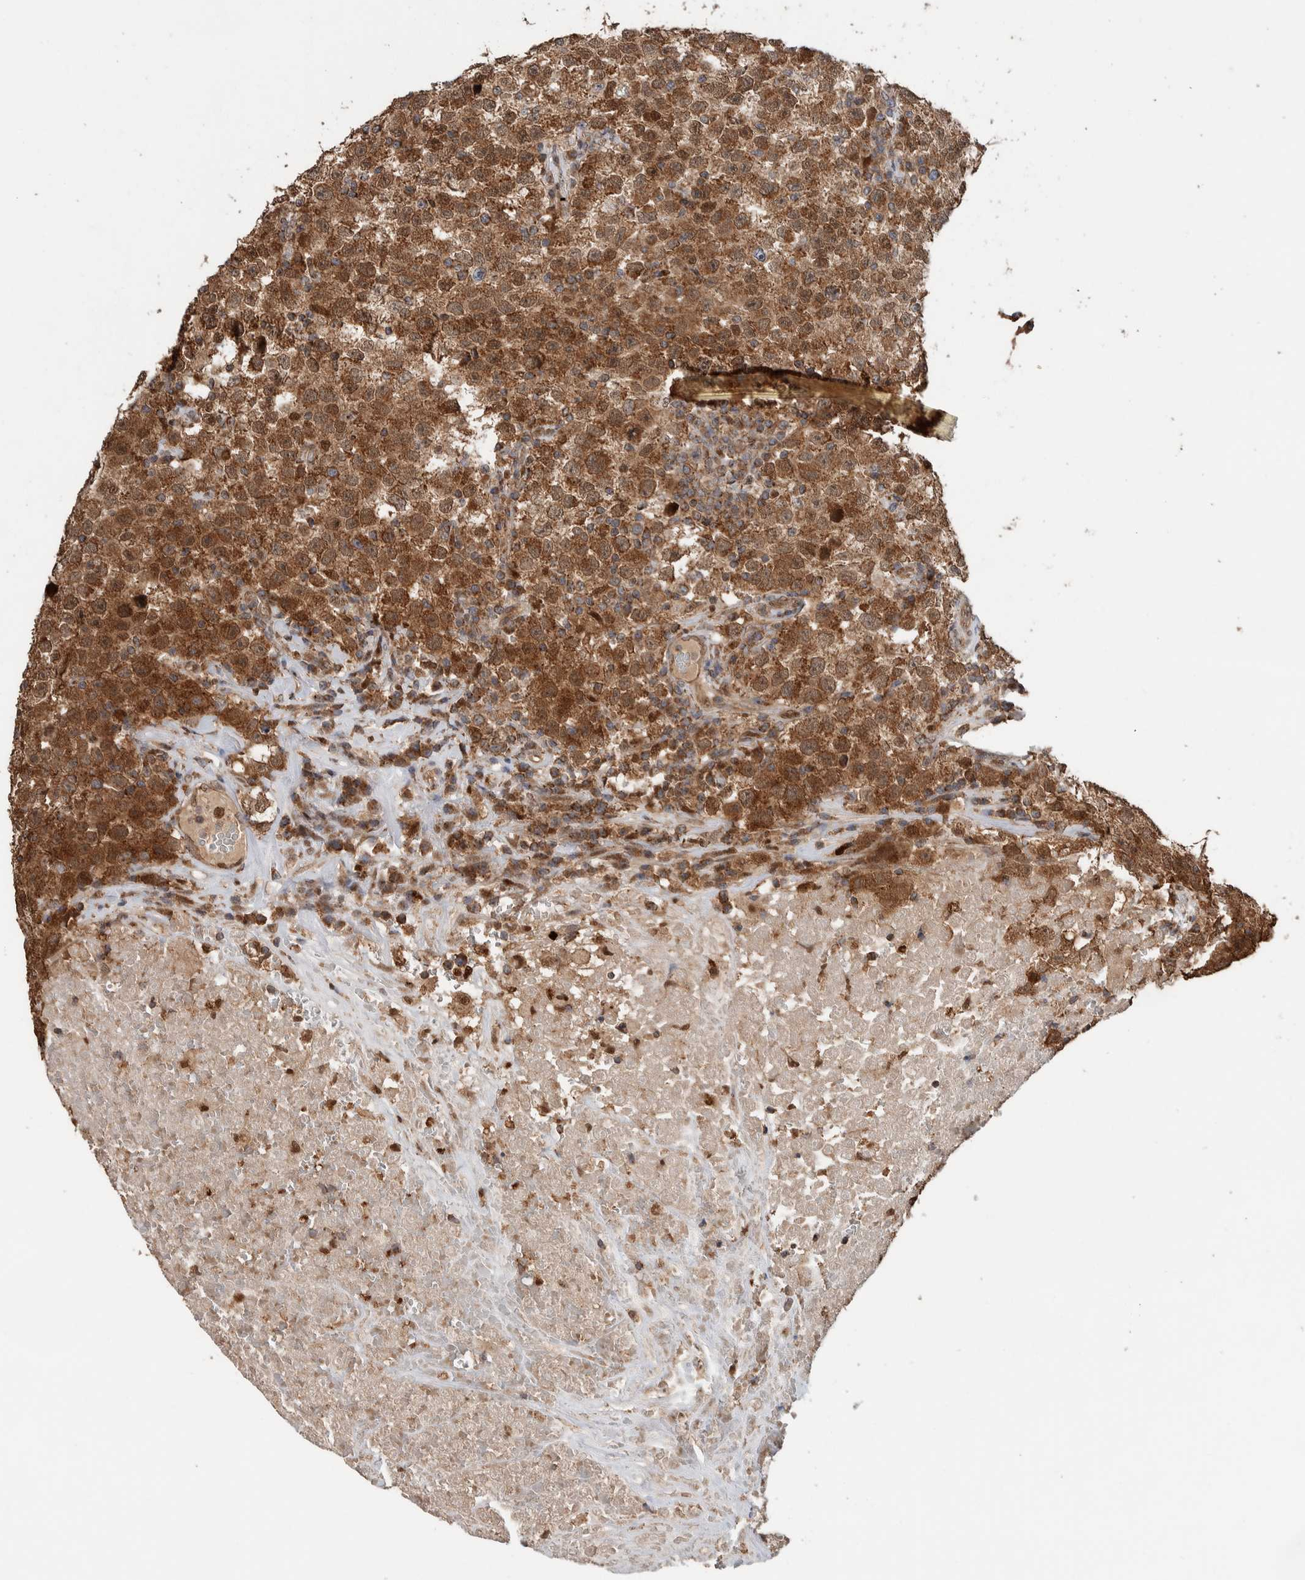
{"staining": {"intensity": "moderate", "quantity": ">75%", "location": "cytoplasmic/membranous"}, "tissue": "testis cancer", "cell_type": "Tumor cells", "image_type": "cancer", "snomed": [{"axis": "morphology", "description": "Seminoma, NOS"}, {"axis": "topography", "description": "Testis"}], "caption": "Testis cancer stained with a brown dye reveals moderate cytoplasmic/membranous positive staining in approximately >75% of tumor cells.", "gene": "VPS53", "patient": {"sex": "male", "age": 22}}